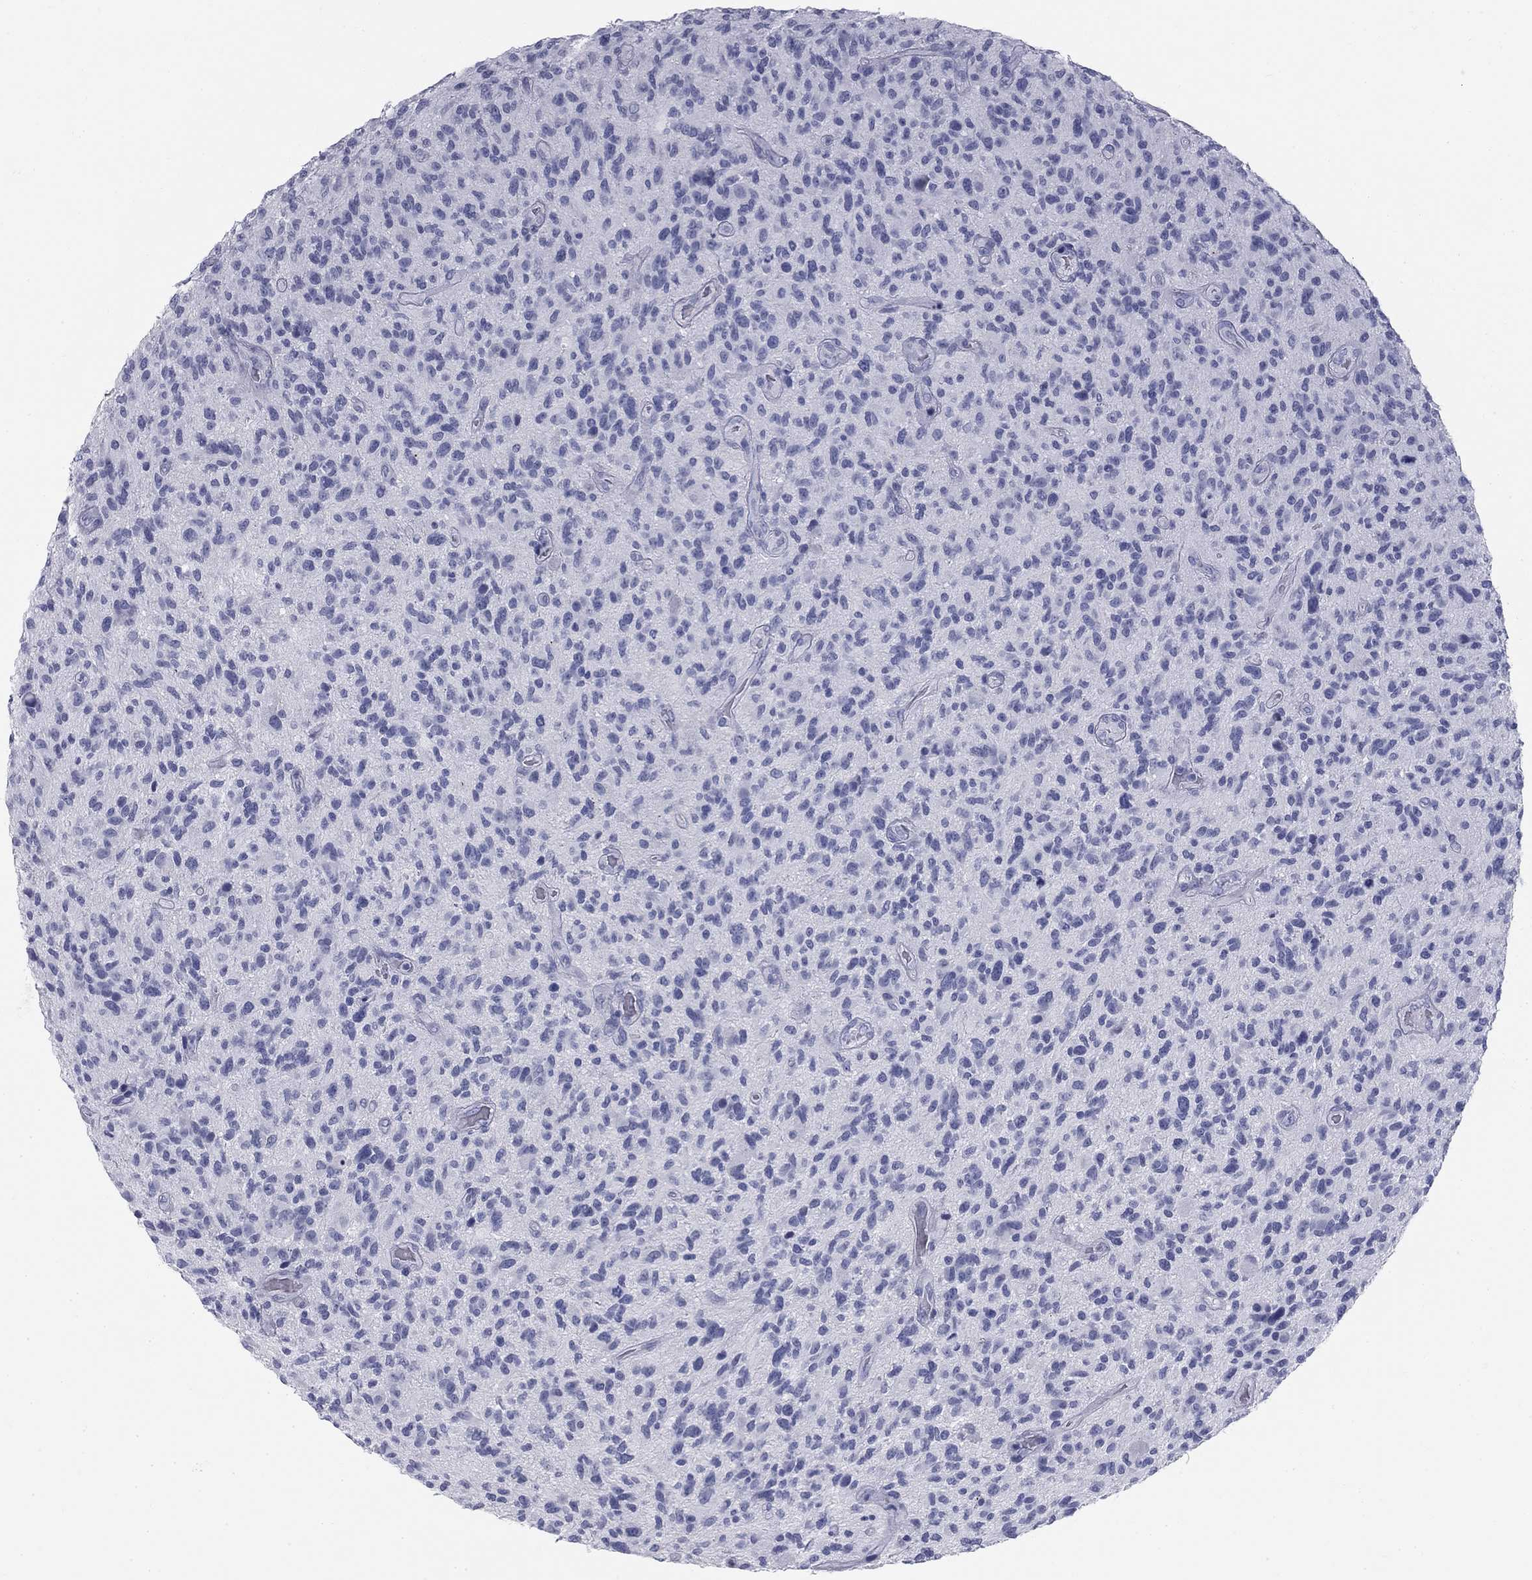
{"staining": {"intensity": "negative", "quantity": "none", "location": "none"}, "tissue": "glioma", "cell_type": "Tumor cells", "image_type": "cancer", "snomed": [{"axis": "morphology", "description": "Glioma, malignant, High grade"}, {"axis": "topography", "description": "Brain"}], "caption": "This micrograph is of malignant glioma (high-grade) stained with immunohistochemistry (IHC) to label a protein in brown with the nuclei are counter-stained blue. There is no staining in tumor cells.", "gene": "SULT2B1", "patient": {"sex": "male", "age": 47}}